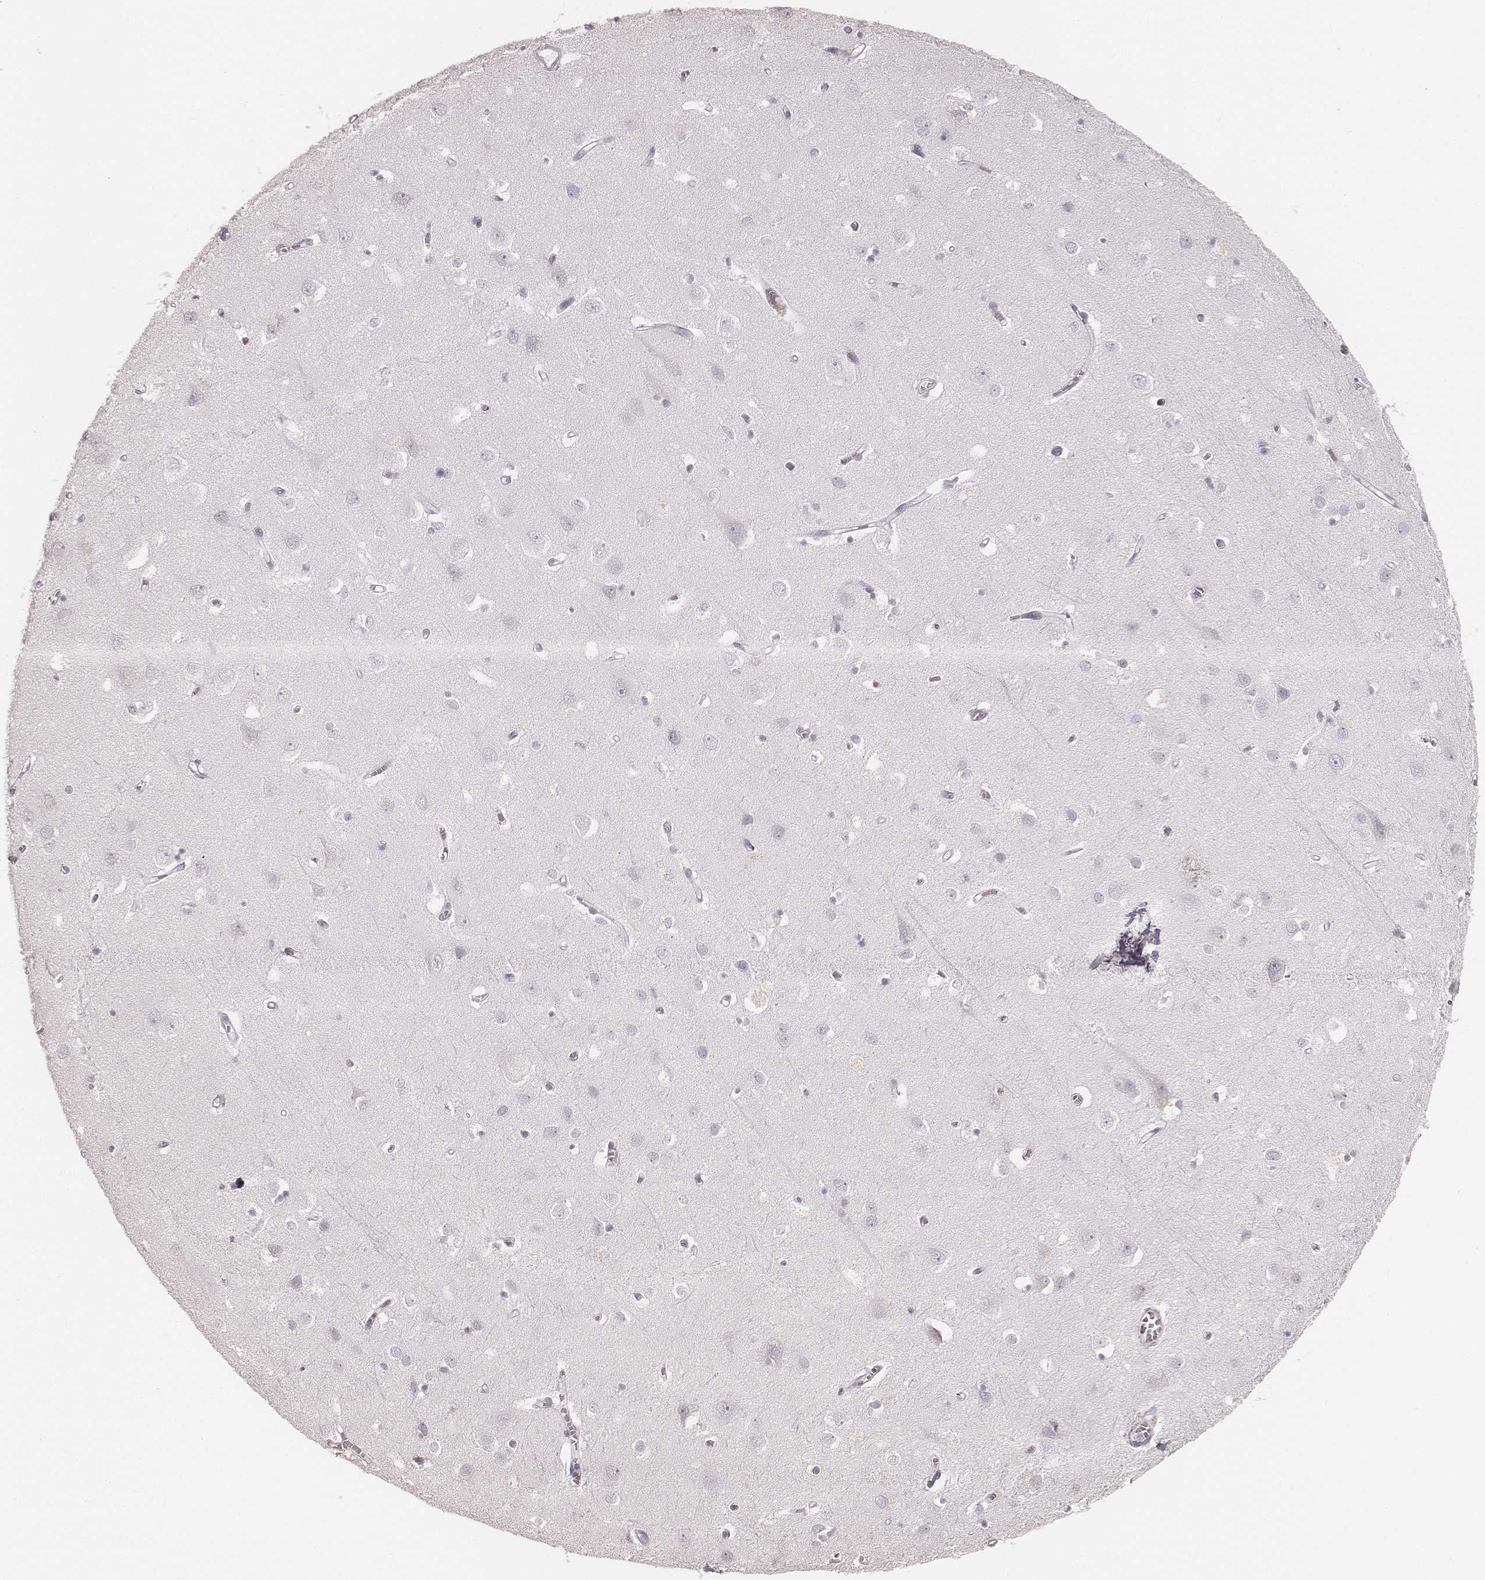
{"staining": {"intensity": "negative", "quantity": "none", "location": "none"}, "tissue": "cerebral cortex", "cell_type": "Endothelial cells", "image_type": "normal", "snomed": [{"axis": "morphology", "description": "Normal tissue, NOS"}, {"axis": "topography", "description": "Cerebral cortex"}], "caption": "Immunohistochemistry (IHC) histopathology image of benign cerebral cortex: cerebral cortex stained with DAB exhibits no significant protein staining in endothelial cells.", "gene": "KRT31", "patient": {"sex": "male", "age": 70}}